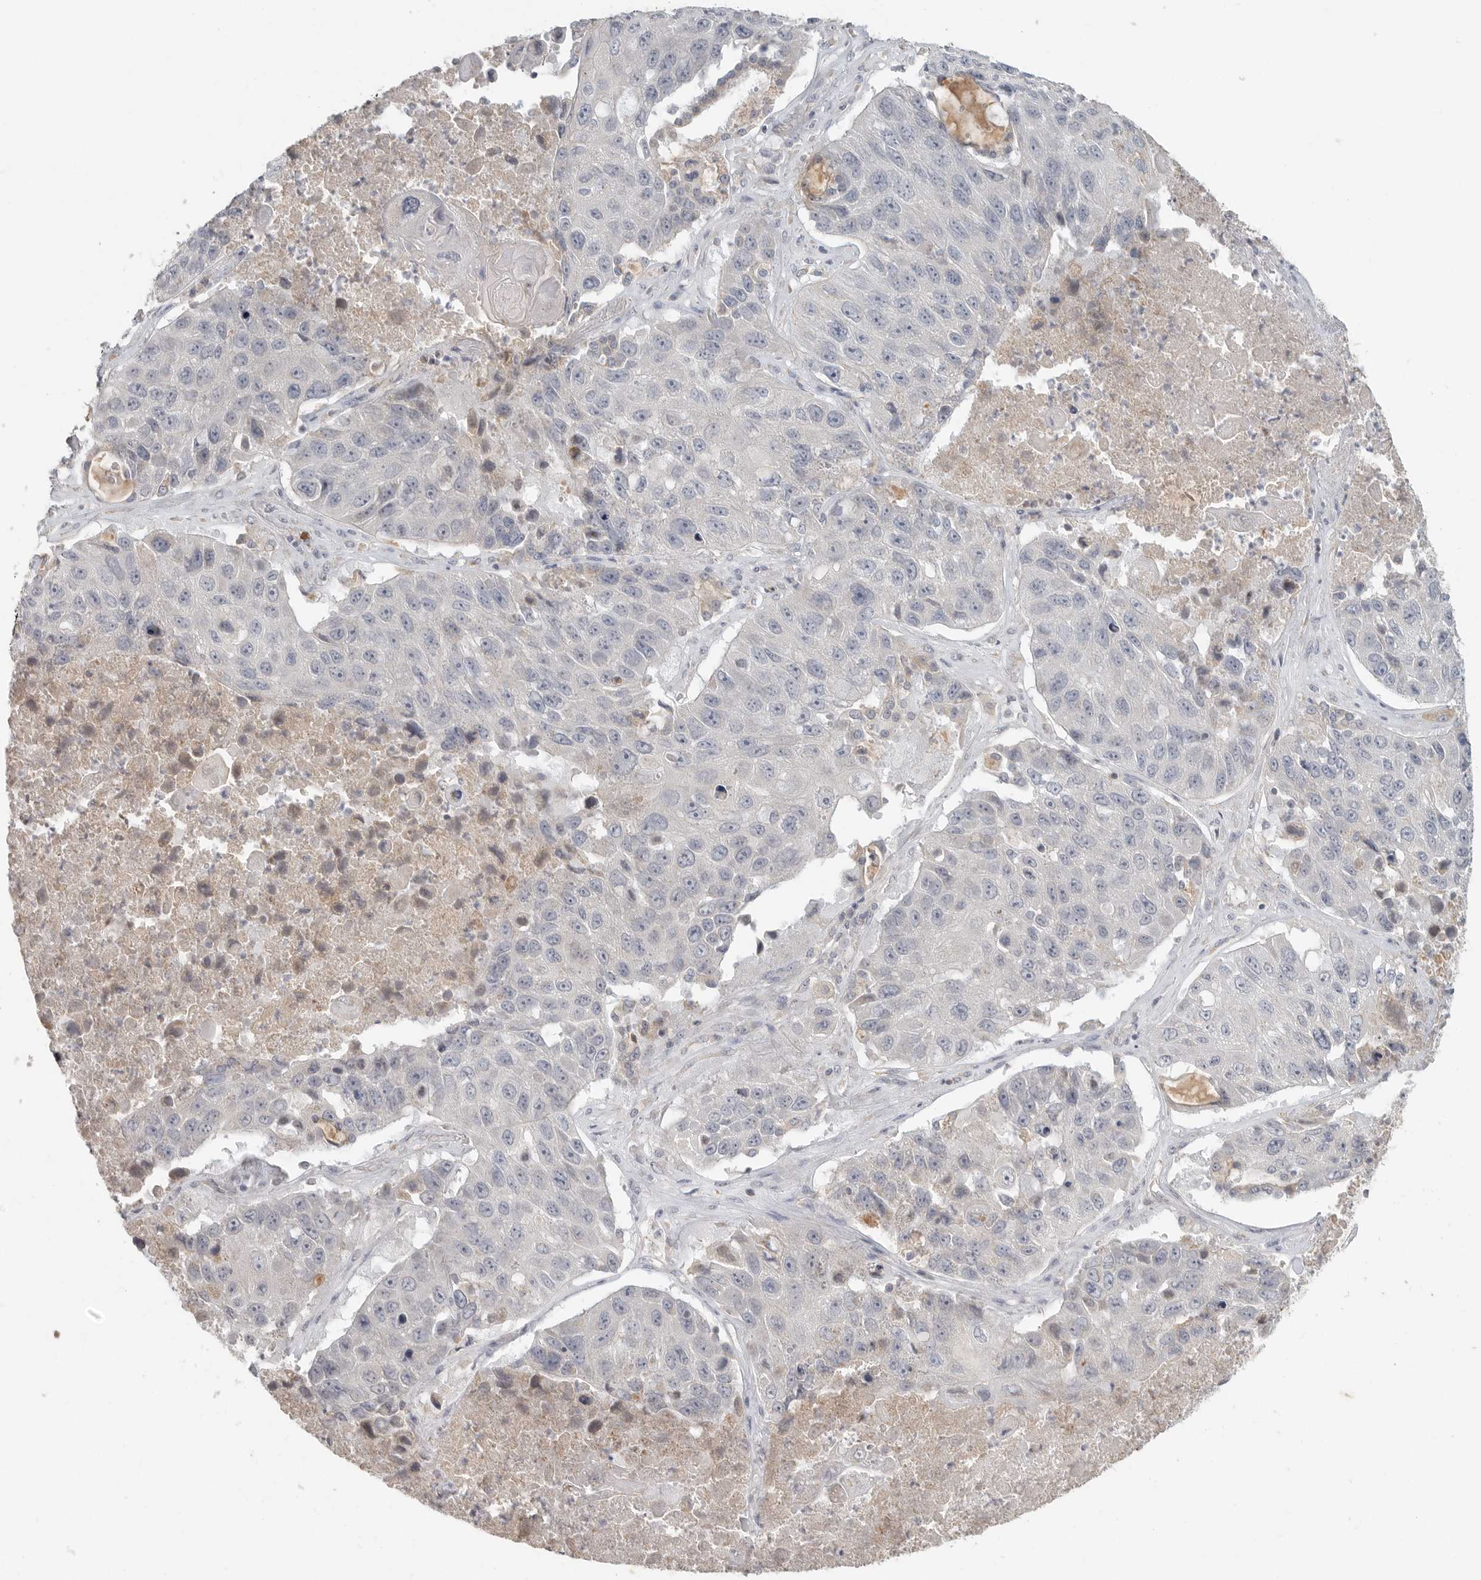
{"staining": {"intensity": "negative", "quantity": "none", "location": "none"}, "tissue": "lung cancer", "cell_type": "Tumor cells", "image_type": "cancer", "snomed": [{"axis": "morphology", "description": "Squamous cell carcinoma, NOS"}, {"axis": "topography", "description": "Lung"}], "caption": "Tumor cells show no significant protein staining in lung squamous cell carcinoma.", "gene": "SLC25A36", "patient": {"sex": "male", "age": 61}}